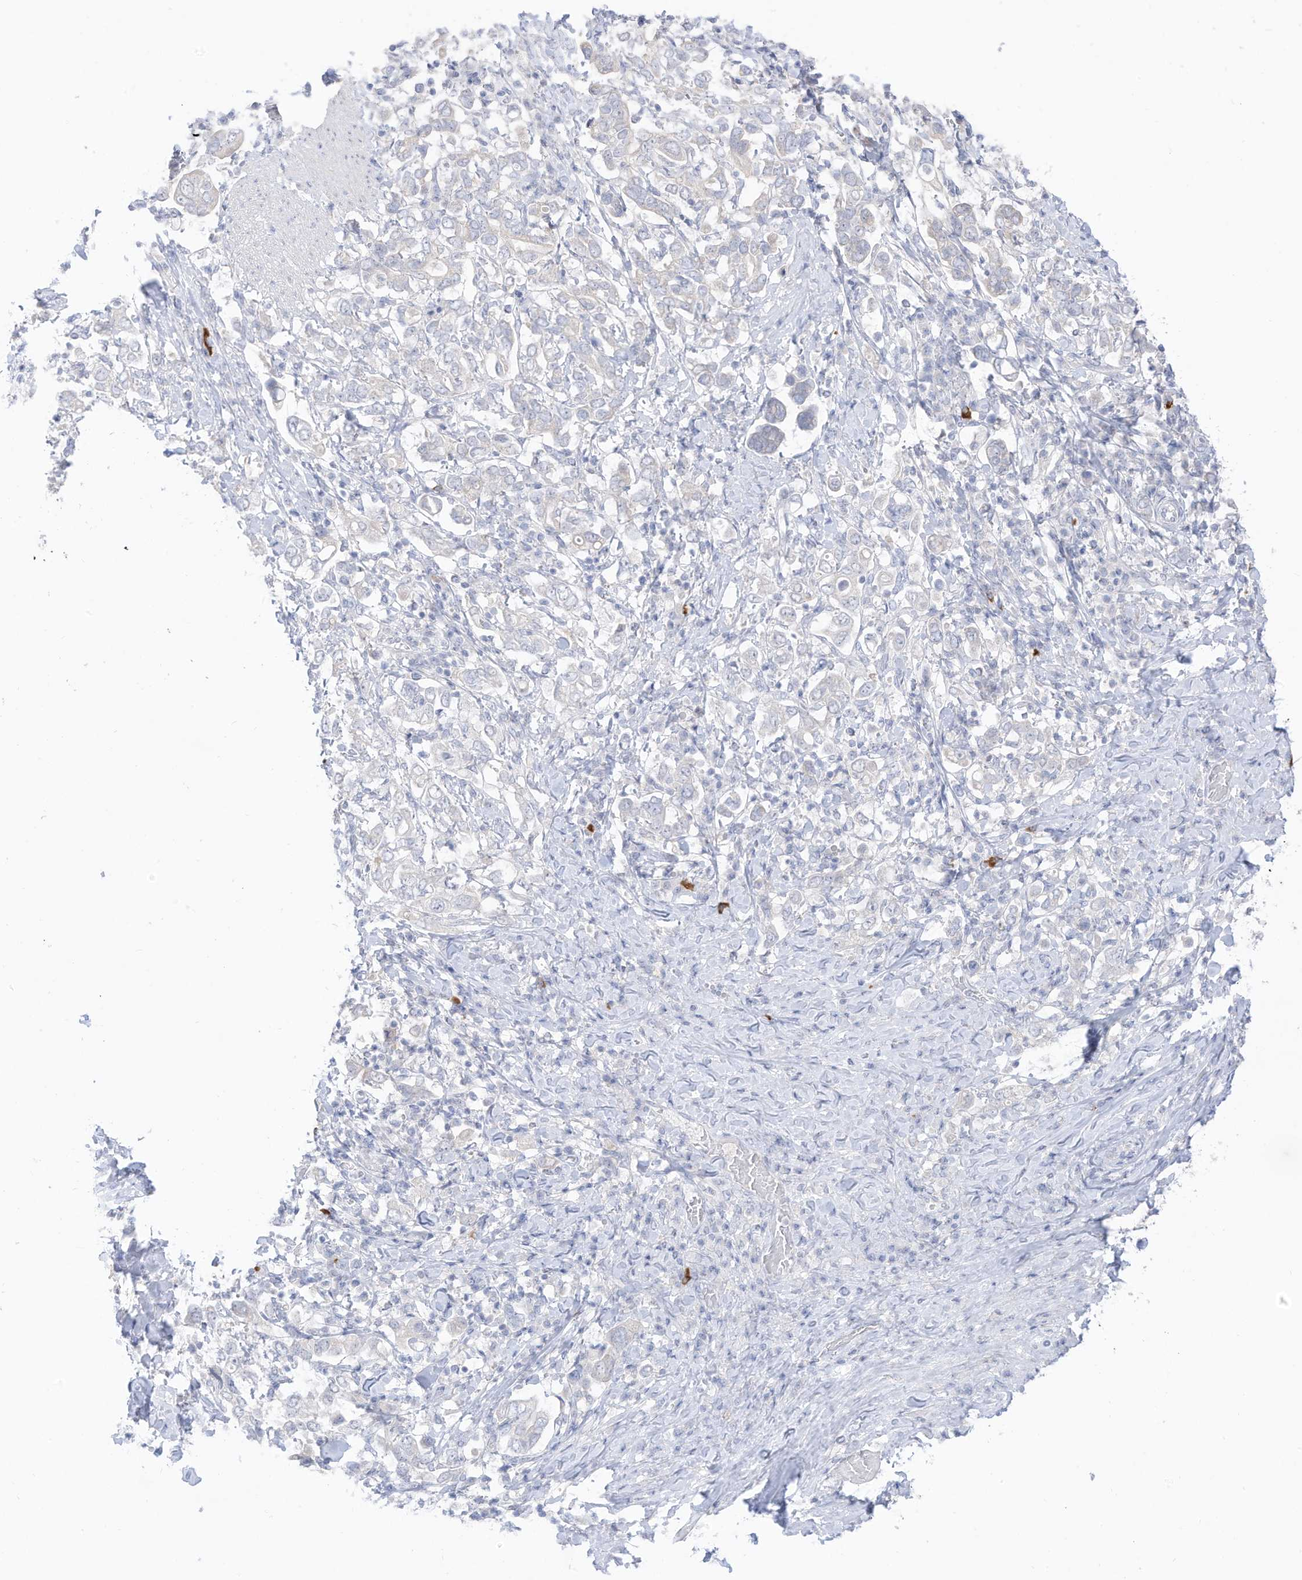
{"staining": {"intensity": "negative", "quantity": "none", "location": "none"}, "tissue": "stomach cancer", "cell_type": "Tumor cells", "image_type": "cancer", "snomed": [{"axis": "morphology", "description": "Adenocarcinoma, NOS"}, {"axis": "topography", "description": "Stomach, upper"}], "caption": "The micrograph displays no staining of tumor cells in adenocarcinoma (stomach). (DAB (3,3'-diaminobenzidine) IHC, high magnification).", "gene": "OGT", "patient": {"sex": "male", "age": 62}}